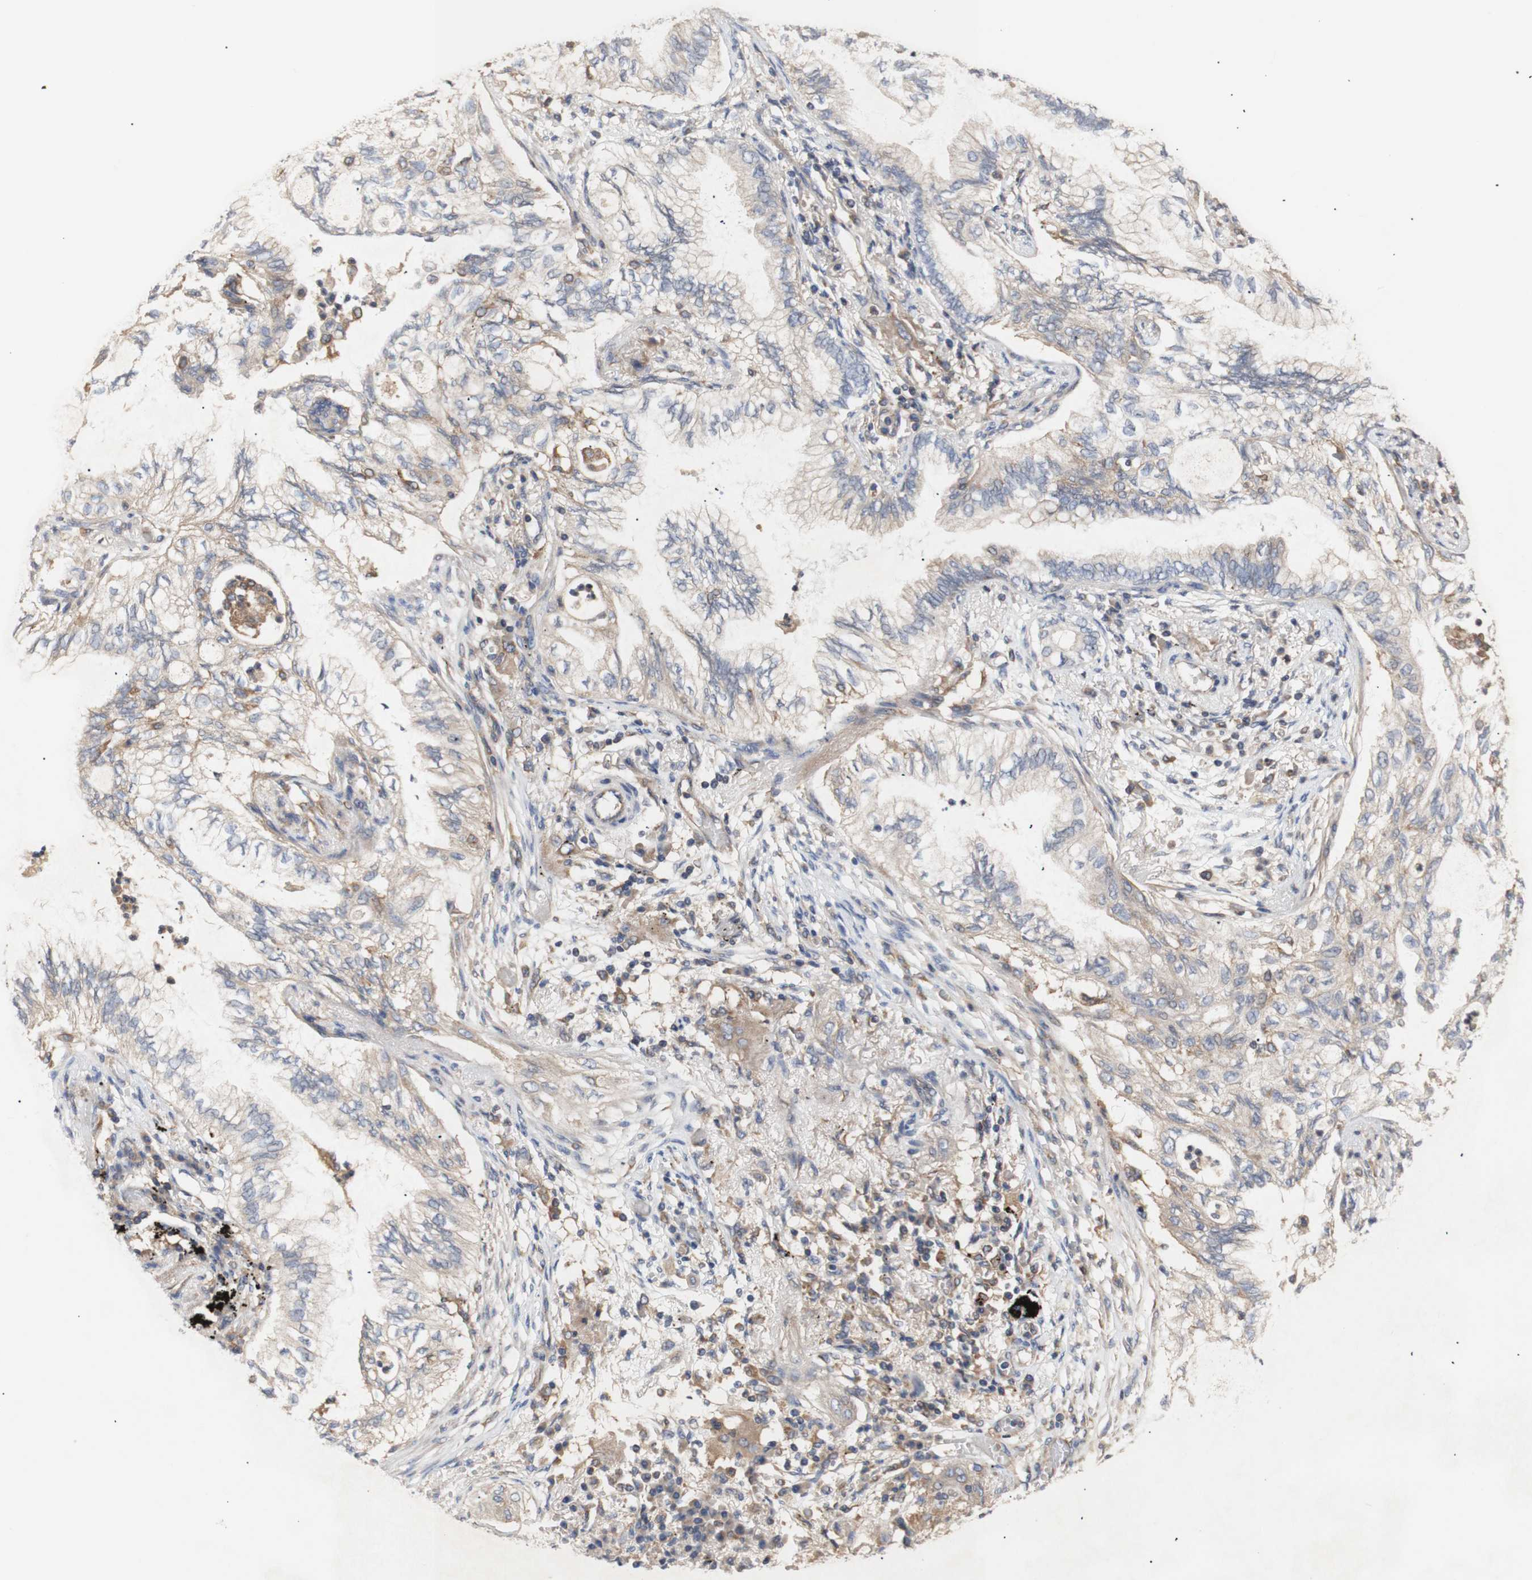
{"staining": {"intensity": "weak", "quantity": ">75%", "location": "cytoplasmic/membranous"}, "tissue": "lung cancer", "cell_type": "Tumor cells", "image_type": "cancer", "snomed": [{"axis": "morphology", "description": "Normal tissue, NOS"}, {"axis": "morphology", "description": "Adenocarcinoma, NOS"}, {"axis": "topography", "description": "Bronchus"}, {"axis": "topography", "description": "Lung"}], "caption": "Immunohistochemistry image of neoplastic tissue: lung adenocarcinoma stained using immunohistochemistry (IHC) exhibits low levels of weak protein expression localized specifically in the cytoplasmic/membranous of tumor cells, appearing as a cytoplasmic/membranous brown color.", "gene": "IKBKG", "patient": {"sex": "female", "age": 70}}